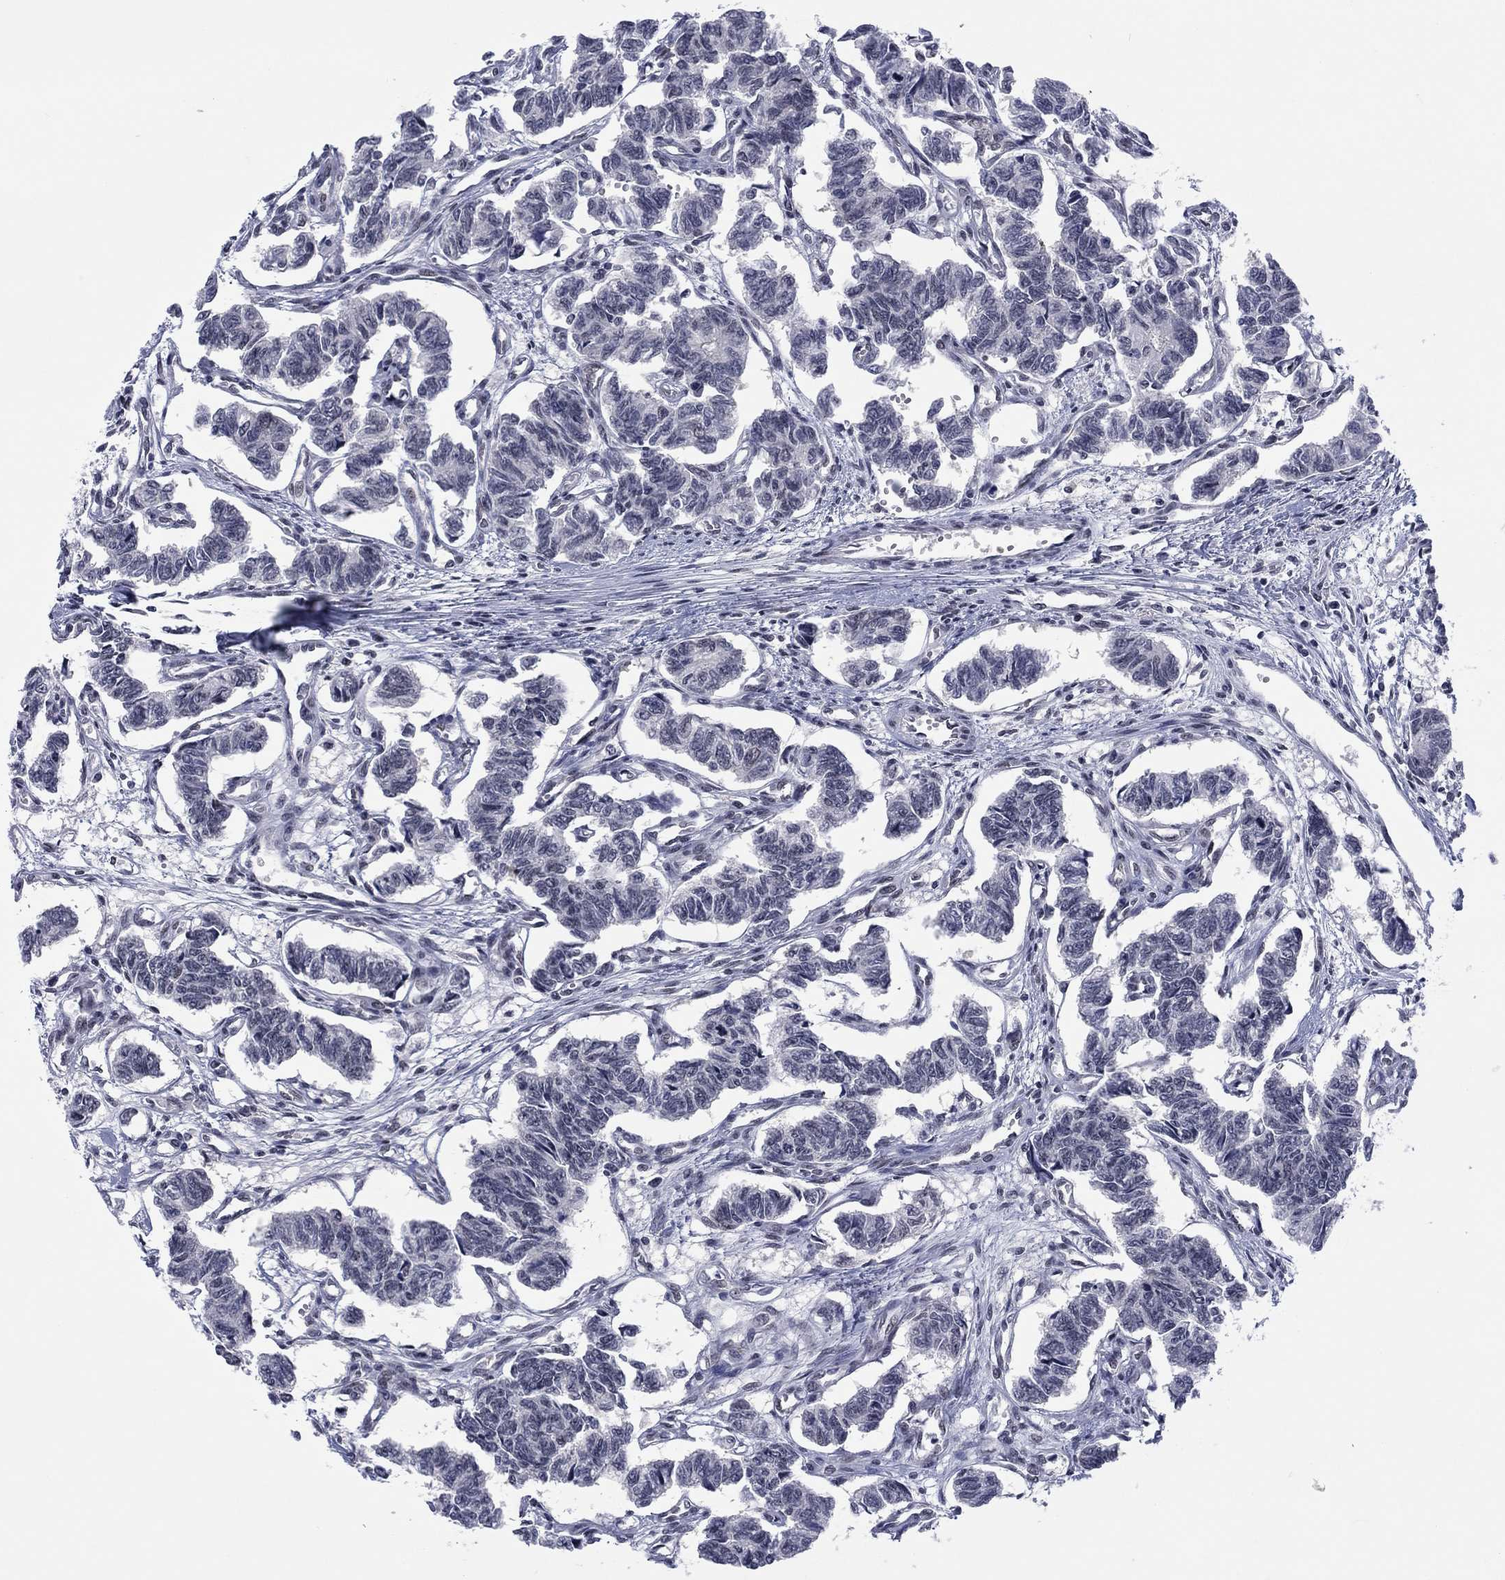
{"staining": {"intensity": "negative", "quantity": "none", "location": "none"}, "tissue": "carcinoid", "cell_type": "Tumor cells", "image_type": "cancer", "snomed": [{"axis": "morphology", "description": "Carcinoid, malignant, NOS"}, {"axis": "topography", "description": "Kidney"}], "caption": "A histopathology image of carcinoid stained for a protein shows no brown staining in tumor cells. Nuclei are stained in blue.", "gene": "FYTTD1", "patient": {"sex": "female", "age": 41}}